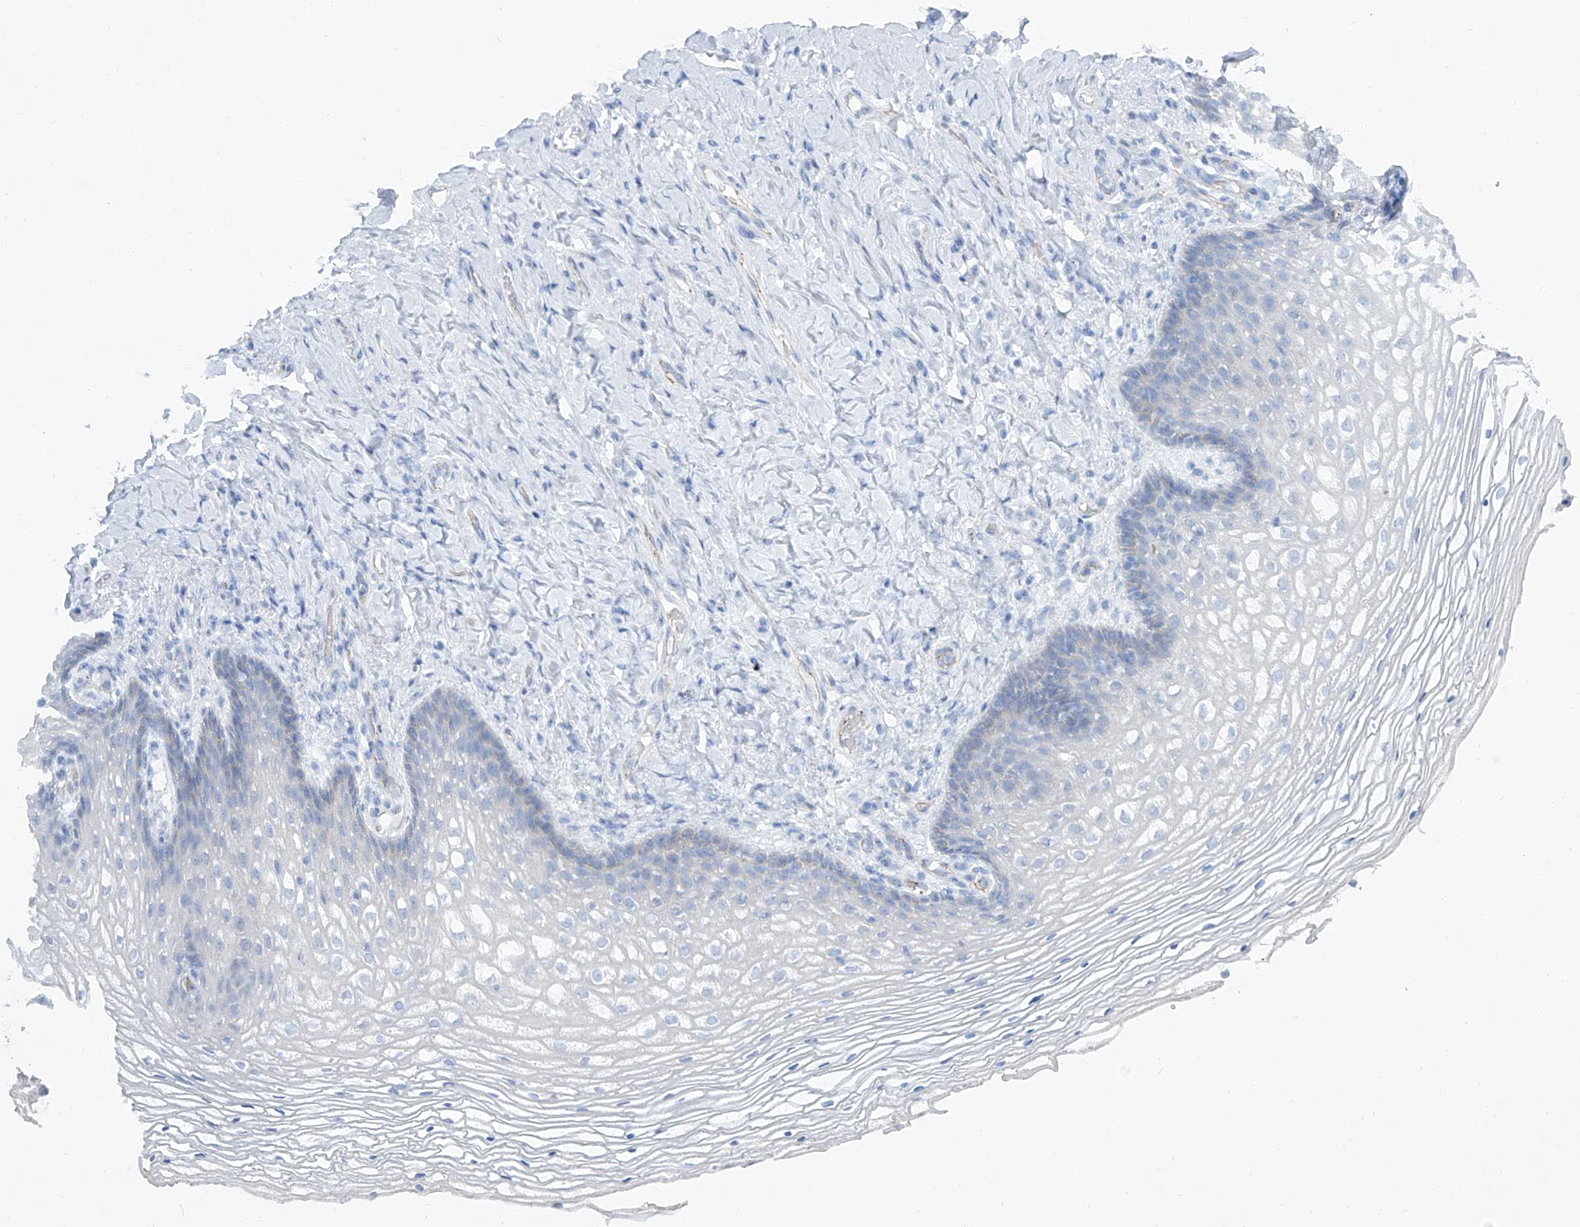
{"staining": {"intensity": "negative", "quantity": "none", "location": "none"}, "tissue": "vagina", "cell_type": "Squamous epithelial cells", "image_type": "normal", "snomed": [{"axis": "morphology", "description": "Normal tissue, NOS"}, {"axis": "topography", "description": "Vagina"}], "caption": "The photomicrograph reveals no staining of squamous epithelial cells in normal vagina. Brightfield microscopy of immunohistochemistry (IHC) stained with DAB (3,3'-diaminobenzidine) (brown) and hematoxylin (blue), captured at high magnification.", "gene": "MAGI1", "patient": {"sex": "female", "age": 60}}